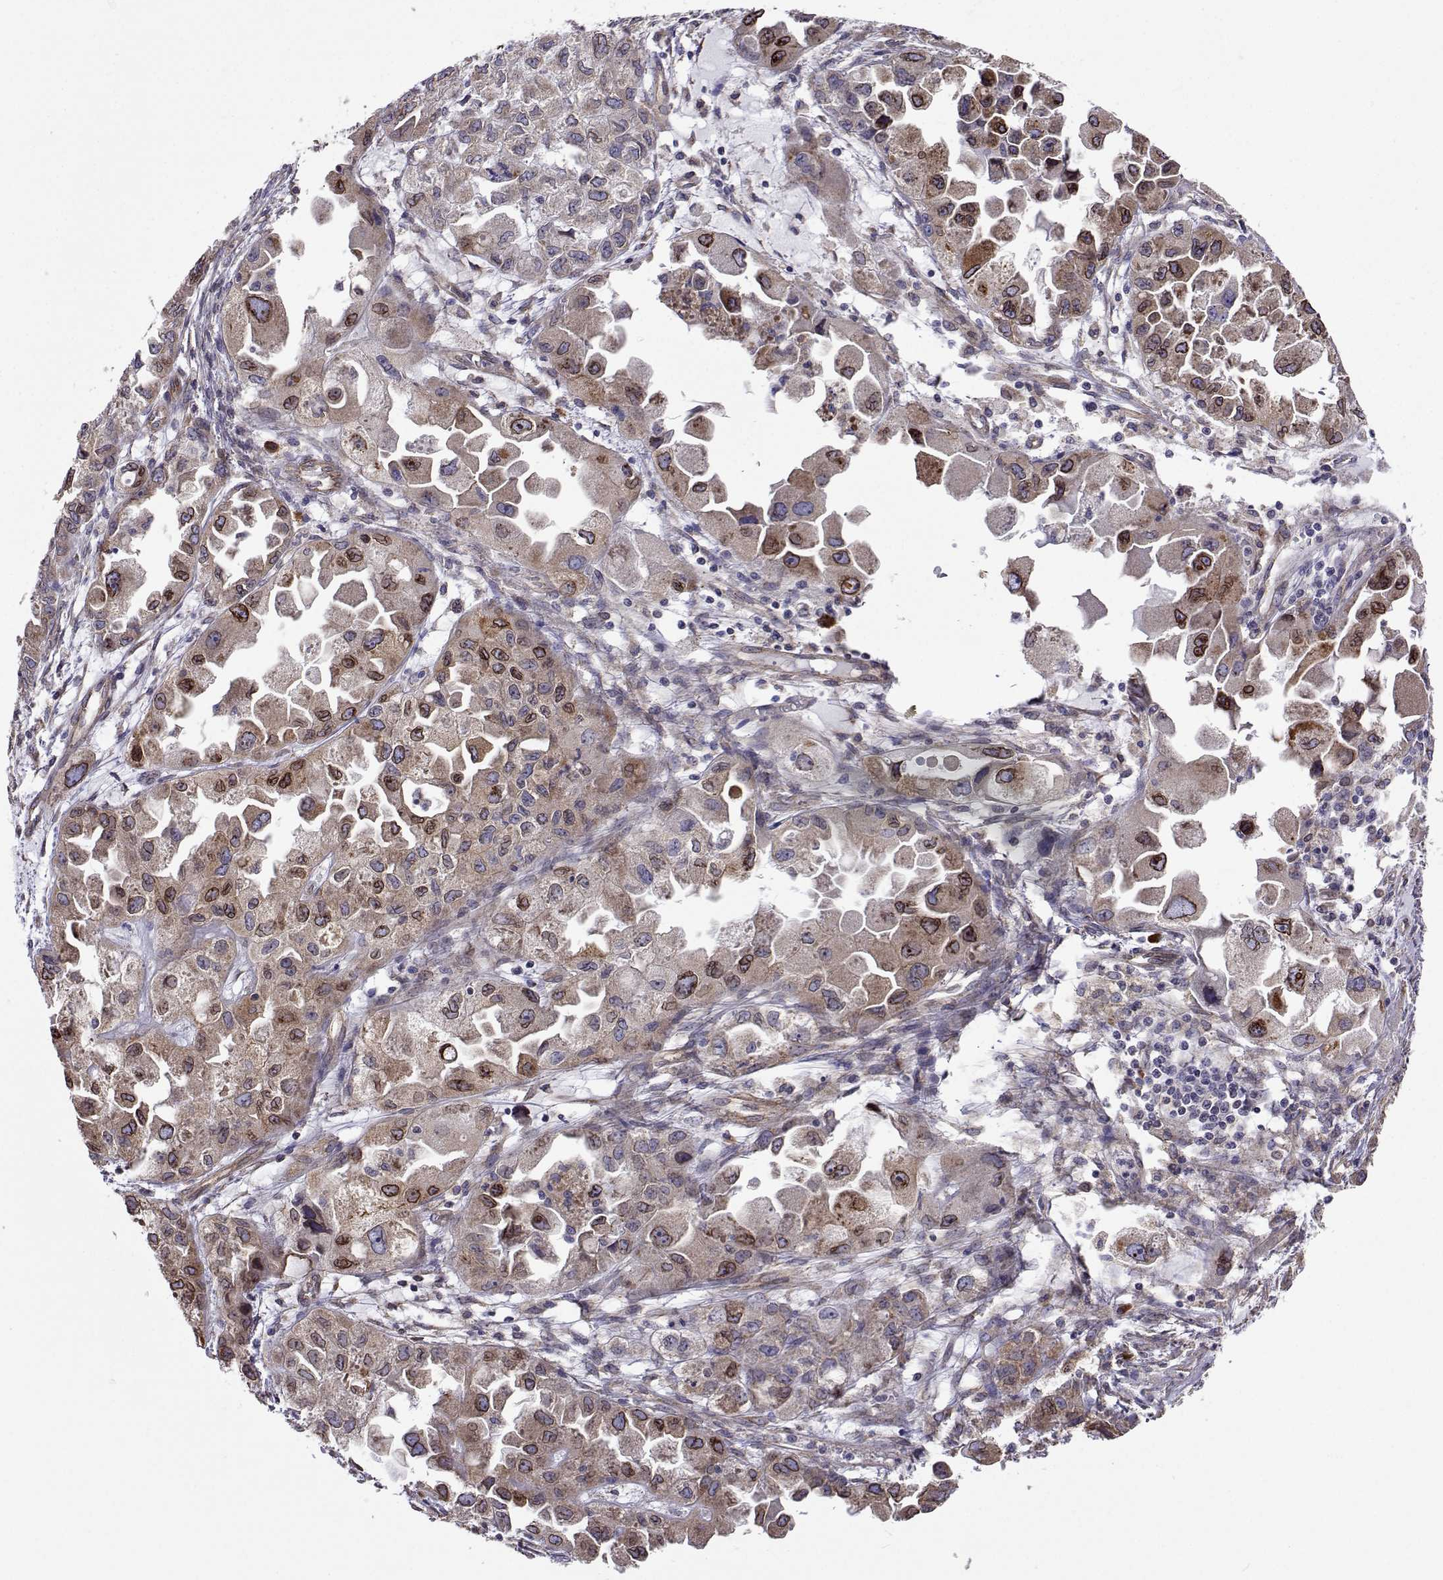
{"staining": {"intensity": "moderate", "quantity": "25%-75%", "location": "cytoplasmic/membranous,nuclear"}, "tissue": "ovarian cancer", "cell_type": "Tumor cells", "image_type": "cancer", "snomed": [{"axis": "morphology", "description": "Cystadenocarcinoma, serous, NOS"}, {"axis": "topography", "description": "Ovary"}], "caption": "IHC (DAB (3,3'-diaminobenzidine)) staining of human serous cystadenocarcinoma (ovarian) displays moderate cytoplasmic/membranous and nuclear protein positivity in approximately 25%-75% of tumor cells.", "gene": "PGRMC2", "patient": {"sex": "female", "age": 84}}